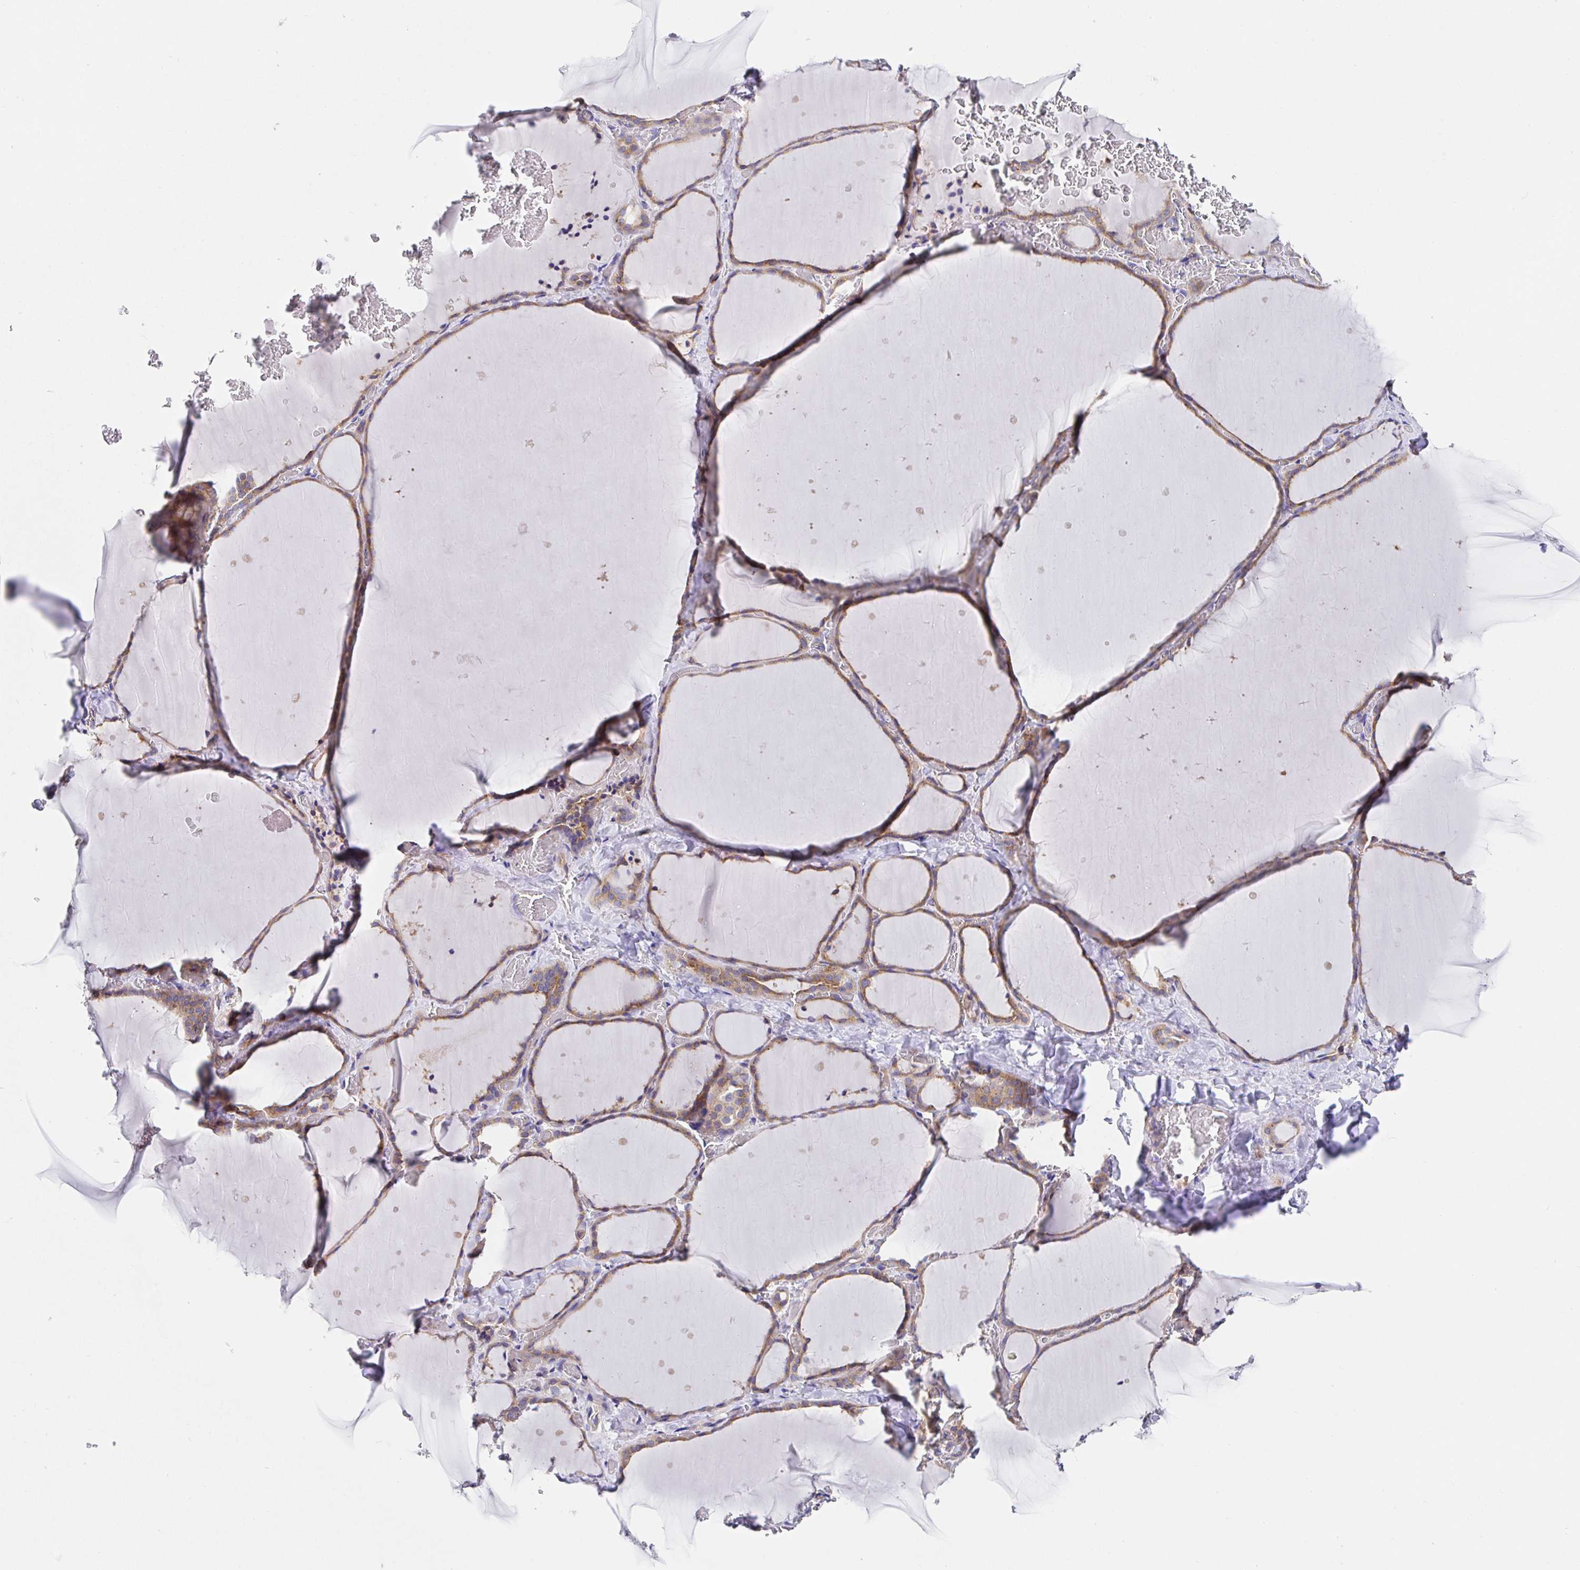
{"staining": {"intensity": "moderate", "quantity": ">75%", "location": "cytoplasmic/membranous"}, "tissue": "thyroid gland", "cell_type": "Glandular cells", "image_type": "normal", "snomed": [{"axis": "morphology", "description": "Normal tissue, NOS"}, {"axis": "topography", "description": "Thyroid gland"}], "caption": "This histopathology image shows unremarkable thyroid gland stained with immunohistochemistry to label a protein in brown. The cytoplasmic/membranous of glandular cells show moderate positivity for the protein. Nuclei are counter-stained blue.", "gene": "GOLGA1", "patient": {"sex": "female", "age": 36}}